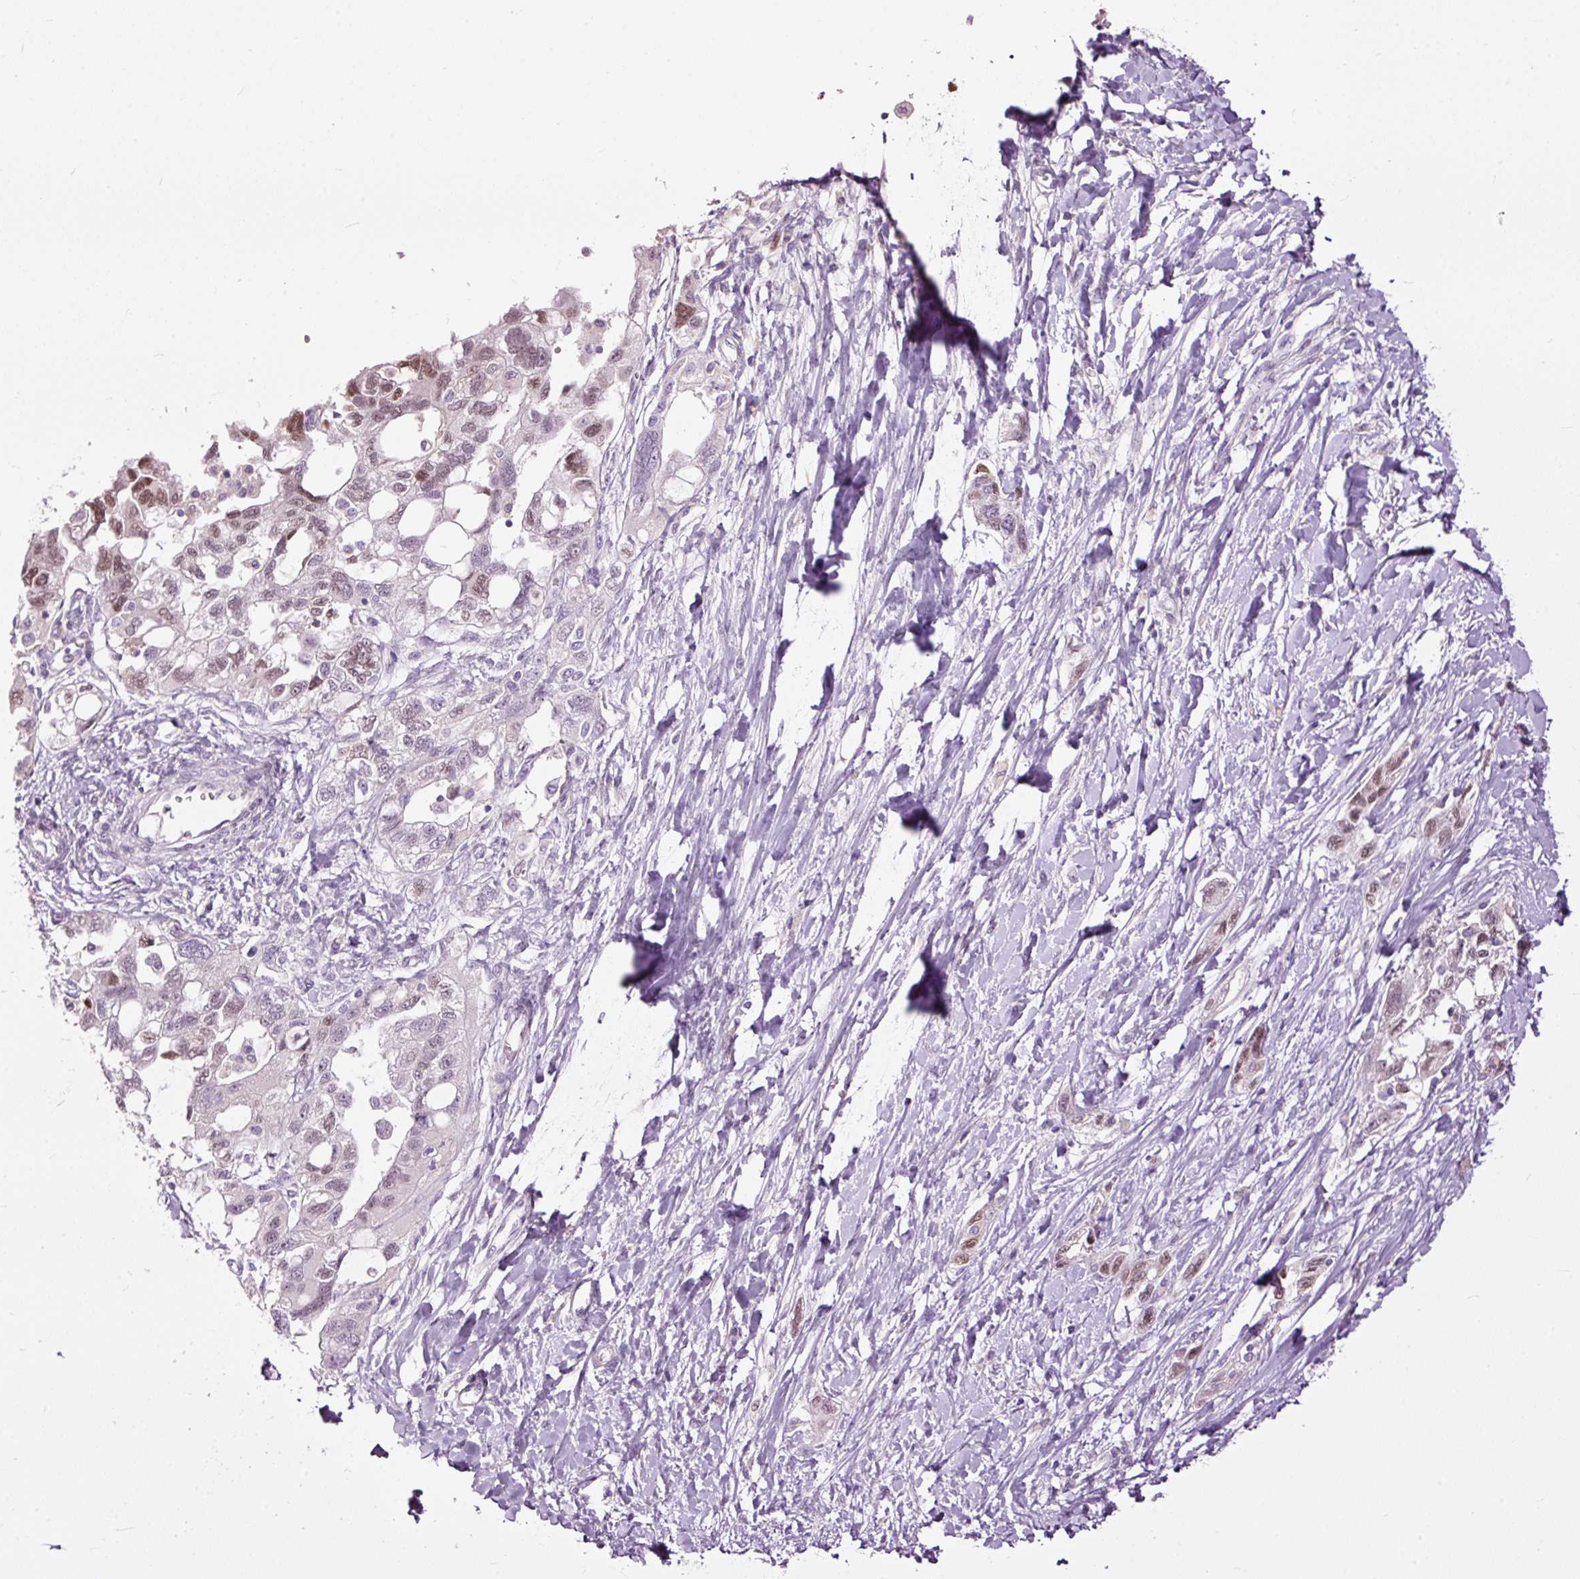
{"staining": {"intensity": "moderate", "quantity": "<25%", "location": "nuclear"}, "tissue": "ovarian cancer", "cell_type": "Tumor cells", "image_type": "cancer", "snomed": [{"axis": "morphology", "description": "Carcinoma, NOS"}, {"axis": "morphology", "description": "Cystadenocarcinoma, serous, NOS"}, {"axis": "topography", "description": "Ovary"}], "caption": "Immunohistochemical staining of serous cystadenocarcinoma (ovarian) exhibits moderate nuclear protein positivity in approximately <25% of tumor cells.", "gene": "FCRL4", "patient": {"sex": "female", "age": 69}}